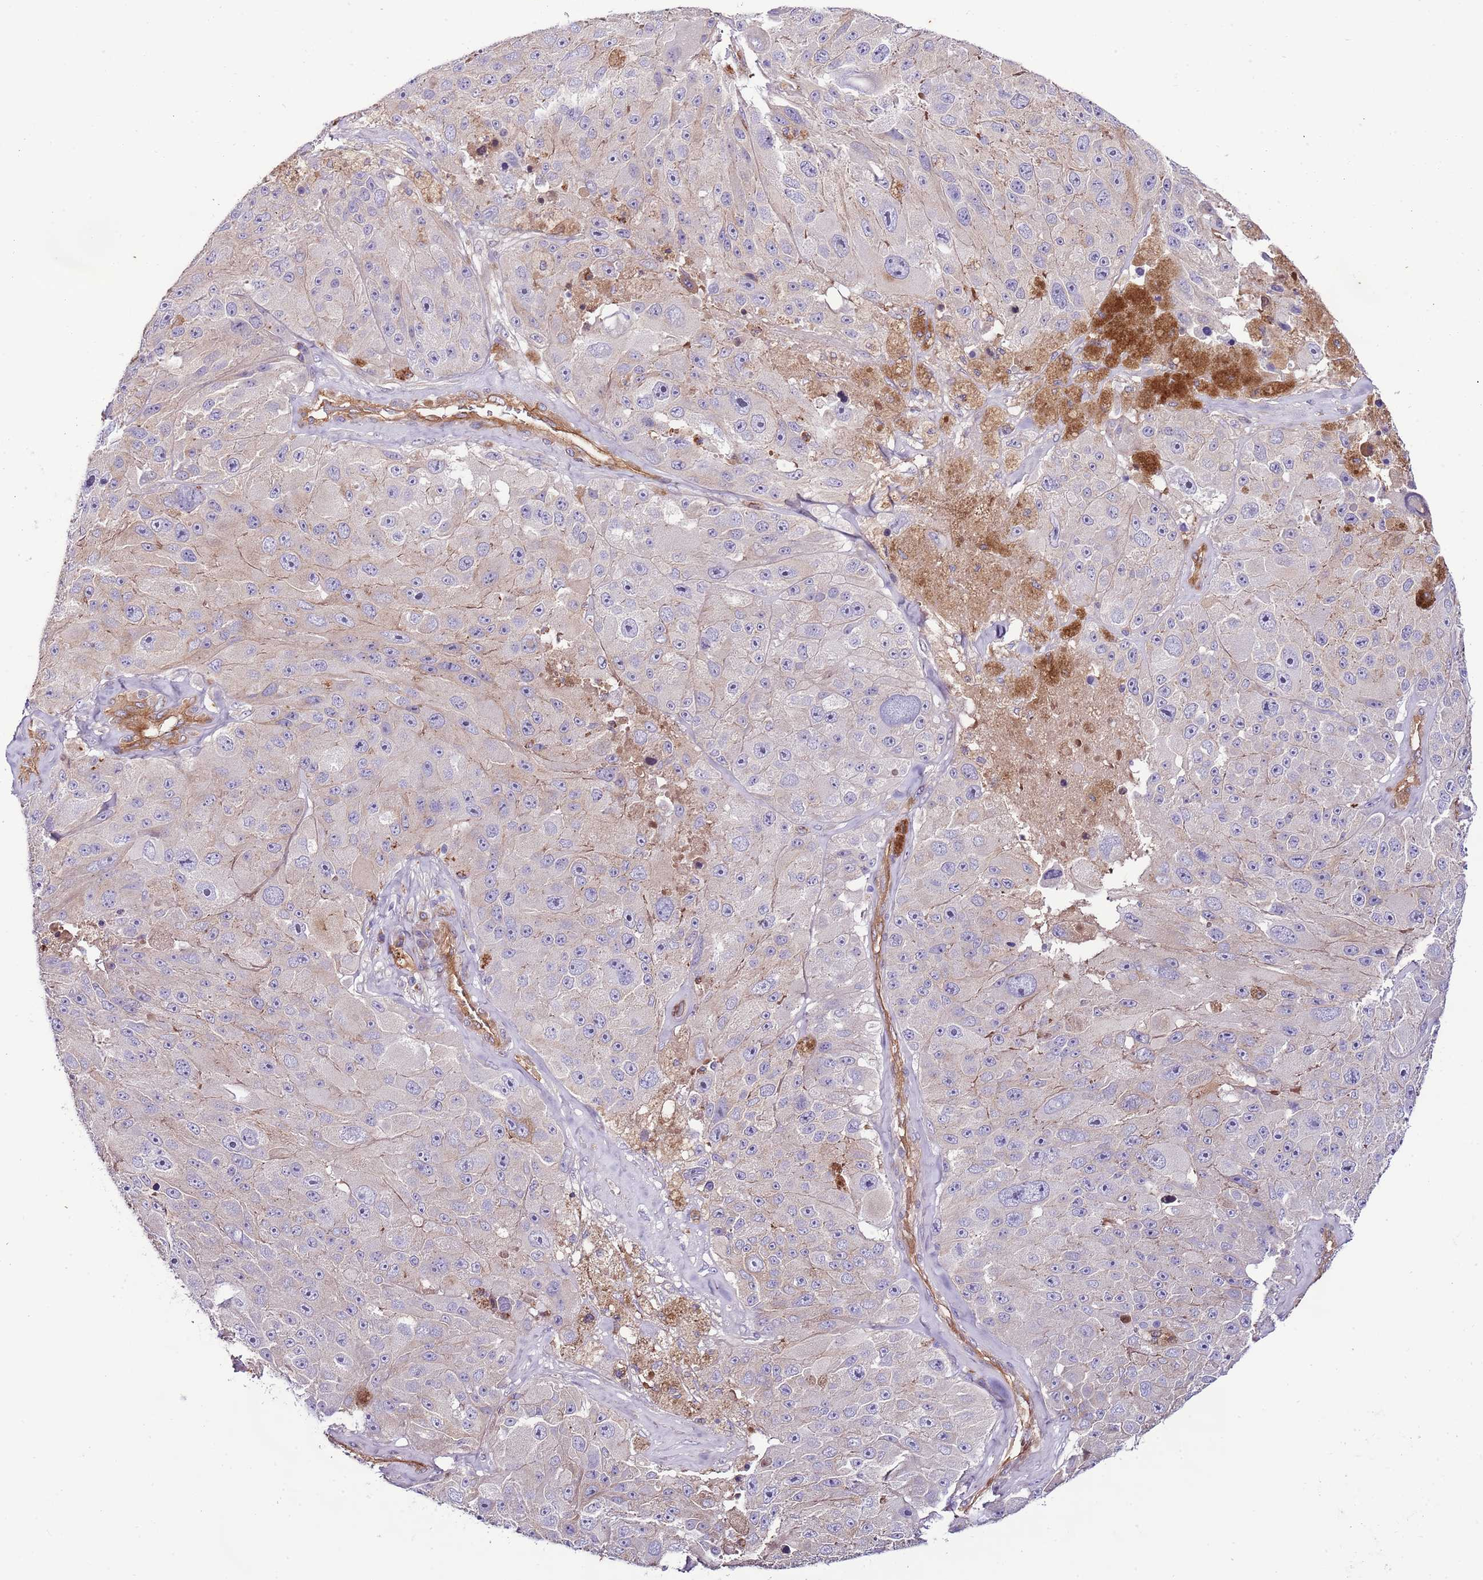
{"staining": {"intensity": "negative", "quantity": "none", "location": "none"}, "tissue": "melanoma", "cell_type": "Tumor cells", "image_type": "cancer", "snomed": [{"axis": "morphology", "description": "Malignant melanoma, Metastatic site"}, {"axis": "topography", "description": "Lymph node"}], "caption": "Melanoma stained for a protein using immunohistochemistry exhibits no staining tumor cells.", "gene": "DOCK6", "patient": {"sex": "male", "age": 62}}